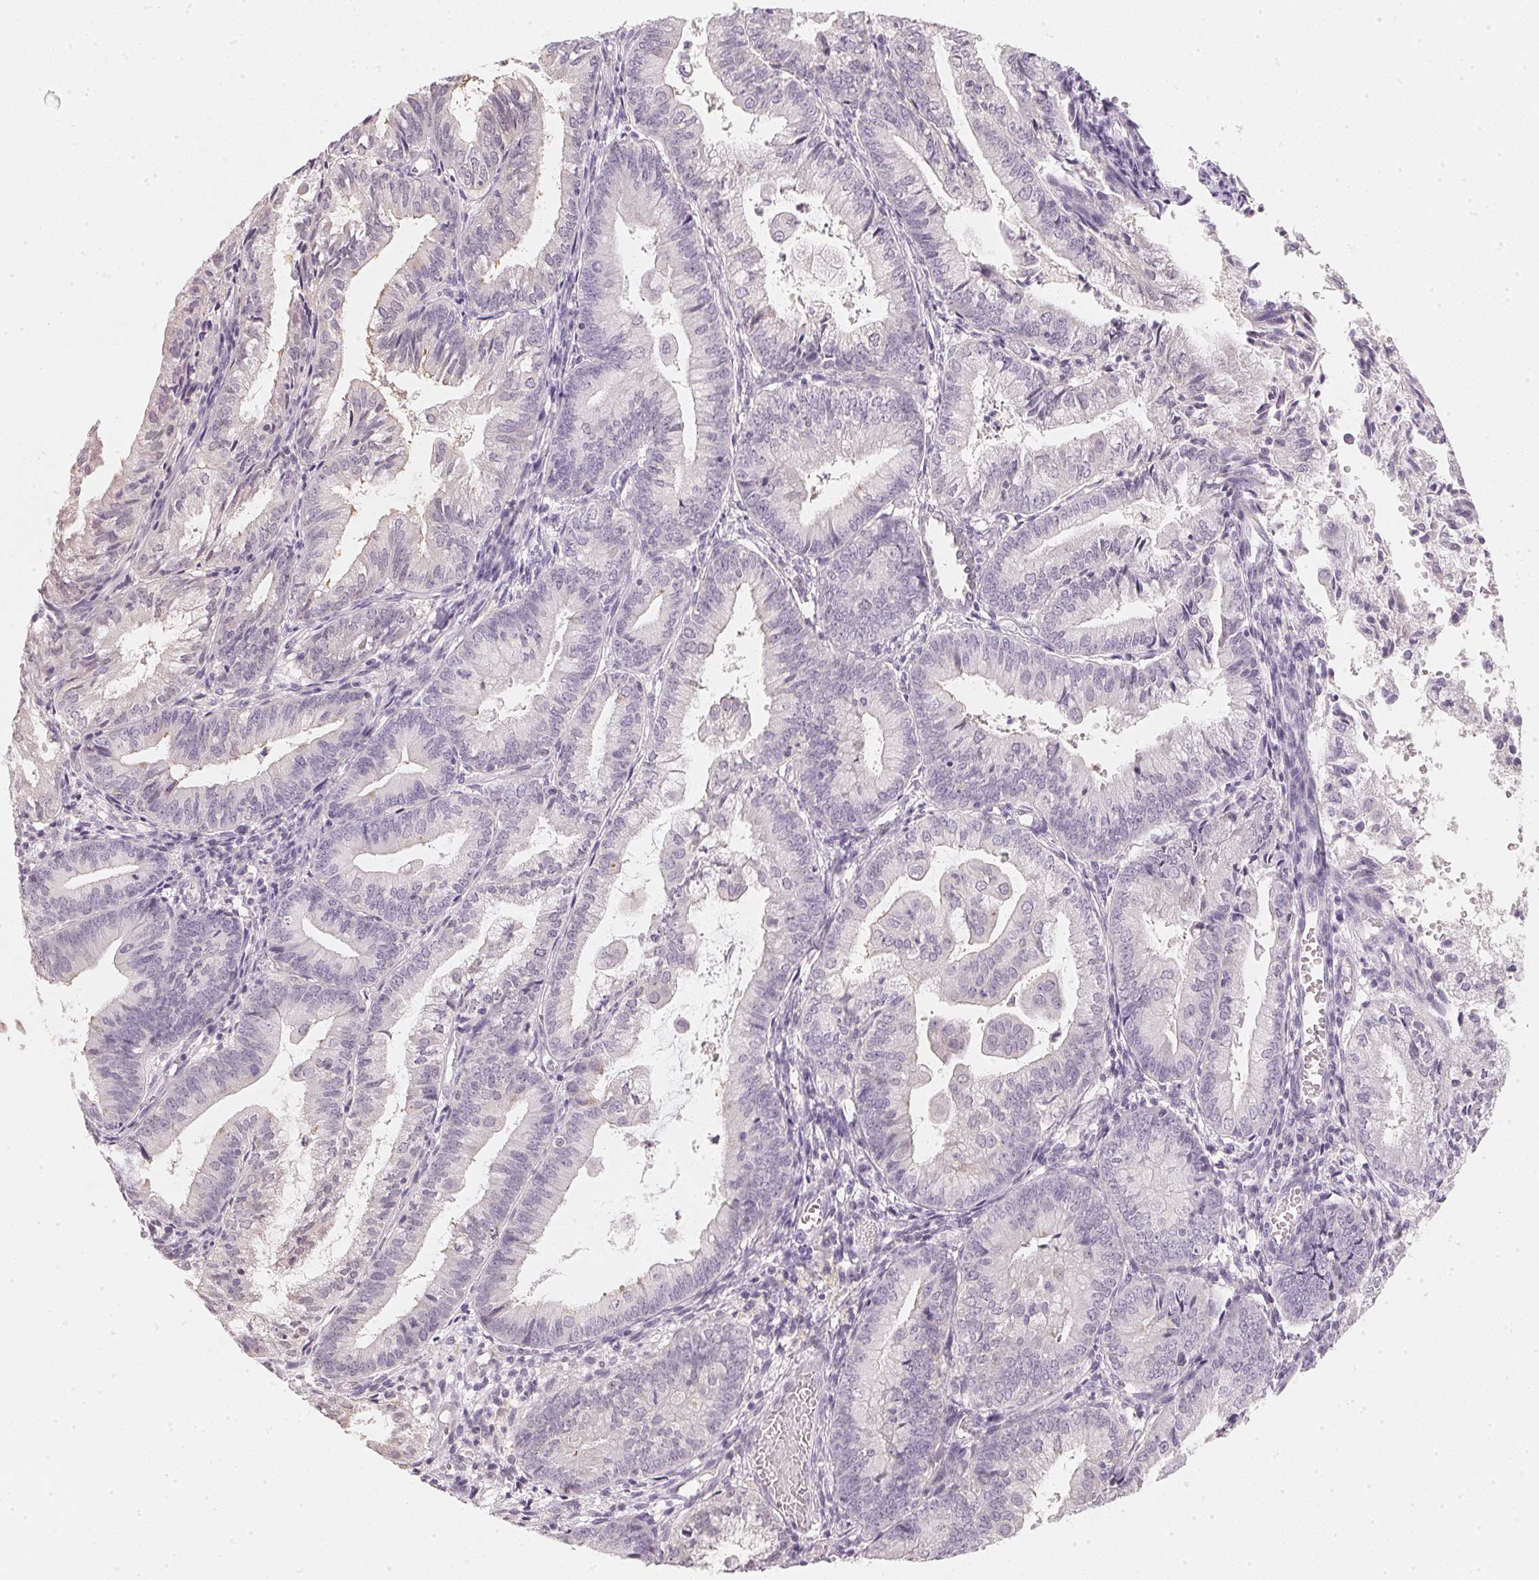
{"staining": {"intensity": "negative", "quantity": "none", "location": "none"}, "tissue": "endometrial cancer", "cell_type": "Tumor cells", "image_type": "cancer", "snomed": [{"axis": "morphology", "description": "Adenocarcinoma, NOS"}, {"axis": "topography", "description": "Endometrium"}], "caption": "This is an immunohistochemistry micrograph of human endometrial cancer (adenocarcinoma). There is no positivity in tumor cells.", "gene": "CFAP276", "patient": {"sex": "female", "age": 55}}